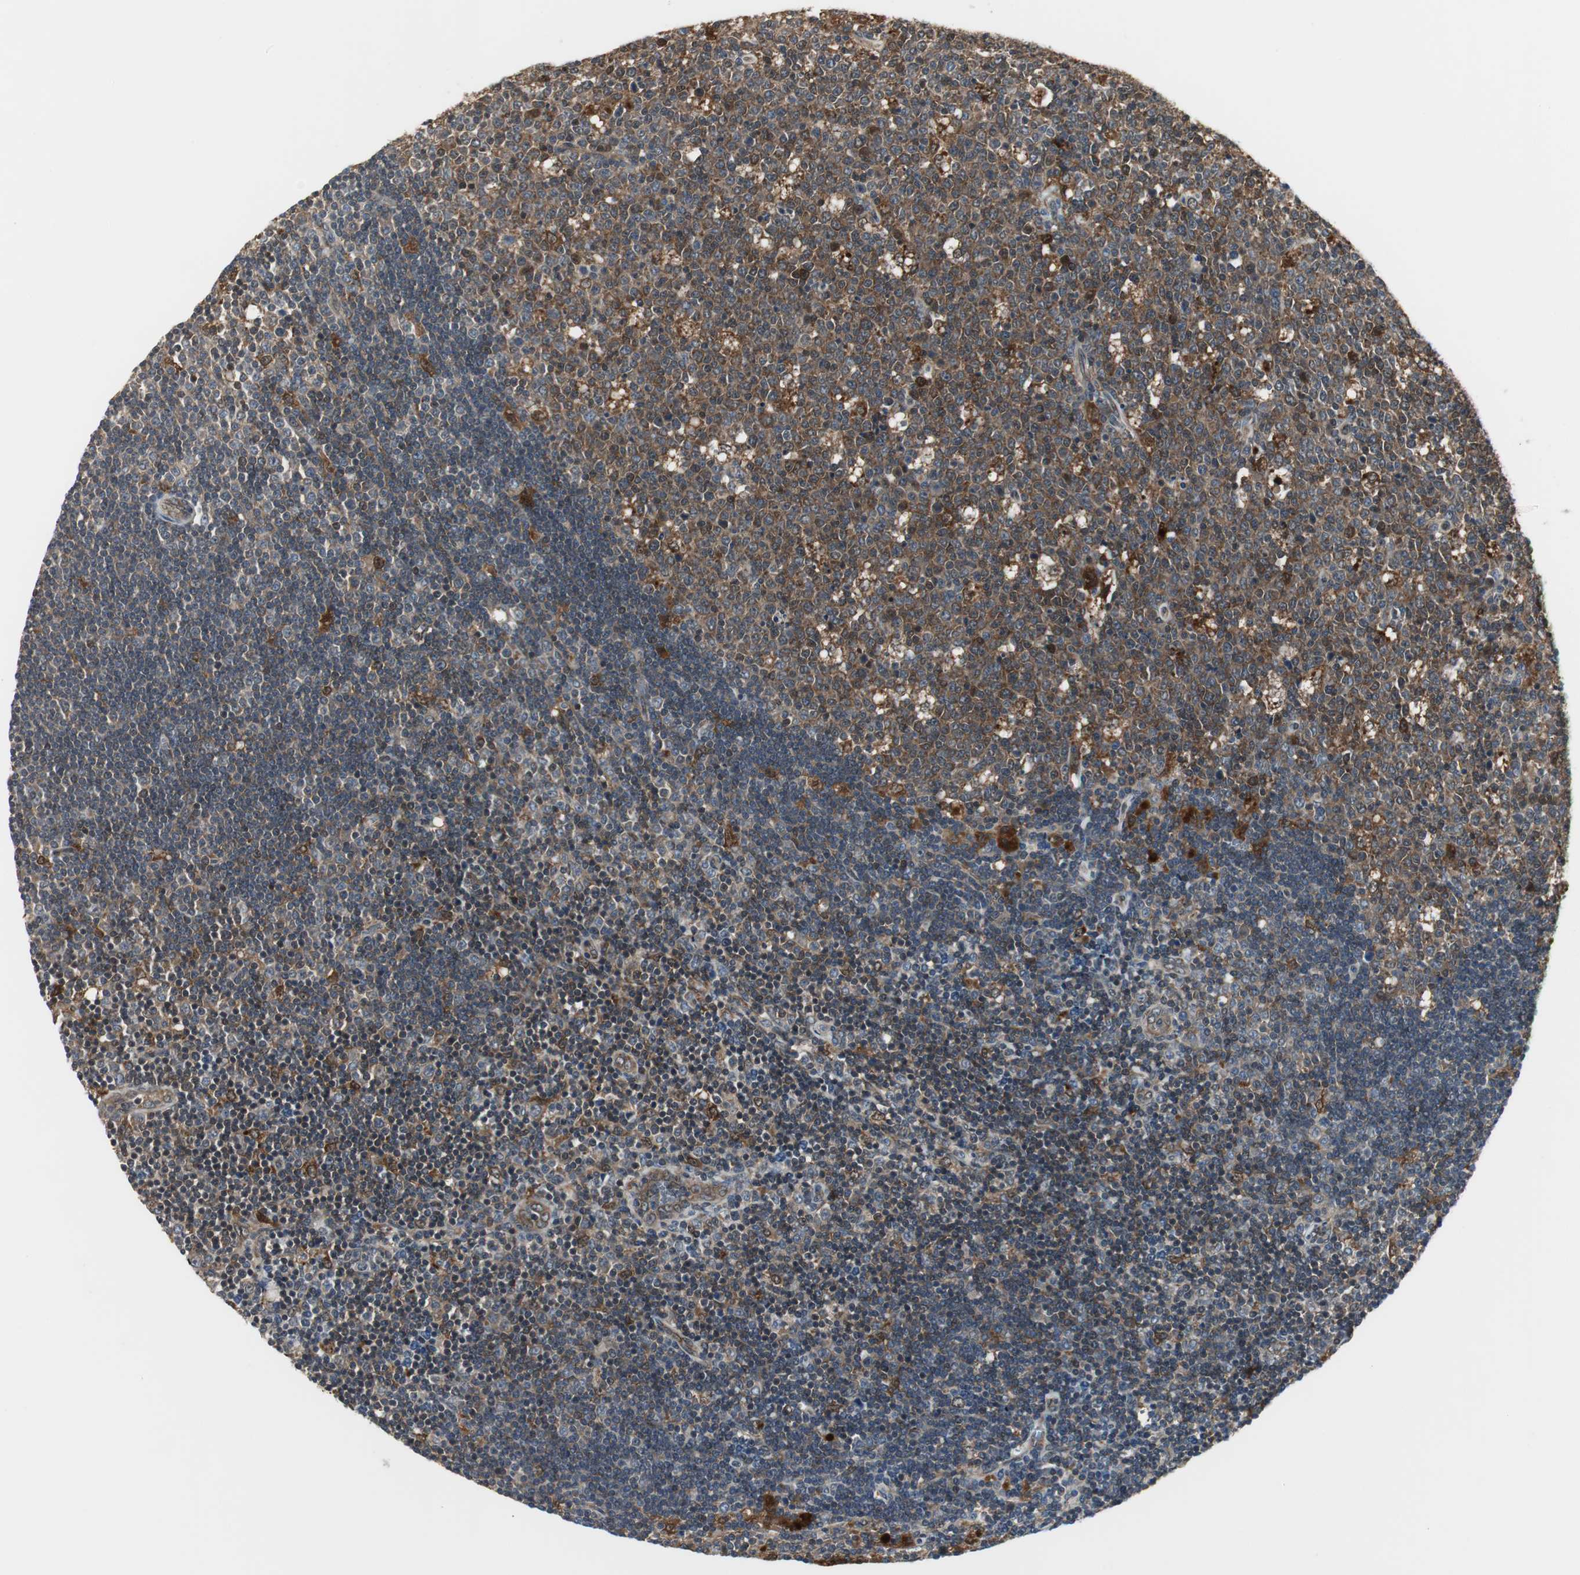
{"staining": {"intensity": "strong", "quantity": ">75%", "location": "cytoplasmic/membranous"}, "tissue": "lymph node", "cell_type": "Germinal center cells", "image_type": "normal", "snomed": [{"axis": "morphology", "description": "Normal tissue, NOS"}, {"axis": "topography", "description": "Lymph node"}, {"axis": "topography", "description": "Salivary gland"}], "caption": "High-magnification brightfield microscopy of normal lymph node stained with DAB (brown) and counterstained with hematoxylin (blue). germinal center cells exhibit strong cytoplasmic/membranous expression is identified in about>75% of cells.", "gene": "NCK1", "patient": {"sex": "male", "age": 8}}